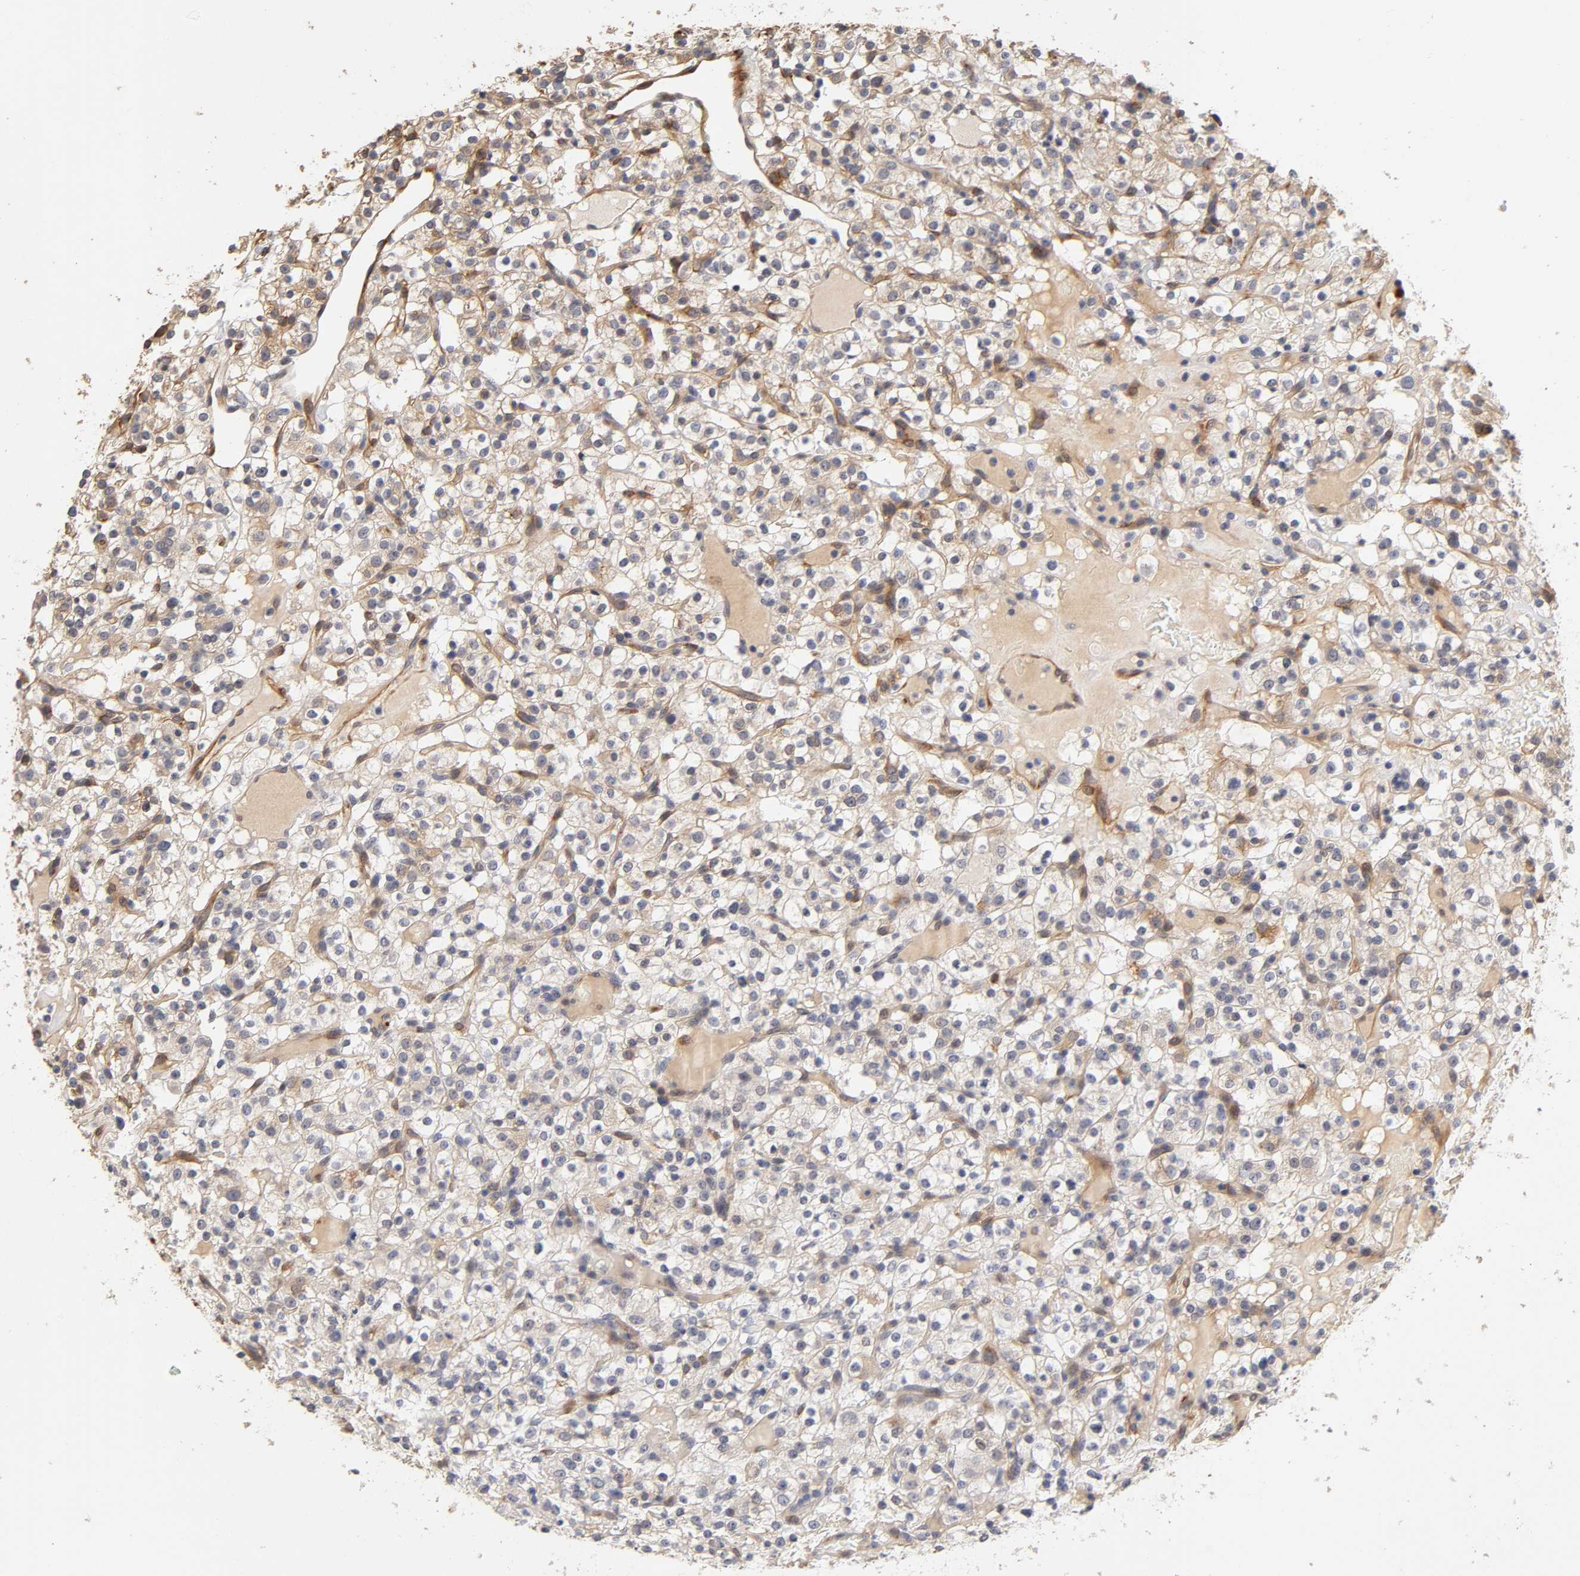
{"staining": {"intensity": "weak", "quantity": "<25%", "location": "cytoplasmic/membranous"}, "tissue": "renal cancer", "cell_type": "Tumor cells", "image_type": "cancer", "snomed": [{"axis": "morphology", "description": "Normal tissue, NOS"}, {"axis": "morphology", "description": "Adenocarcinoma, NOS"}, {"axis": "topography", "description": "Kidney"}], "caption": "Adenocarcinoma (renal) was stained to show a protein in brown. There is no significant expression in tumor cells.", "gene": "LAMB1", "patient": {"sex": "female", "age": 72}}